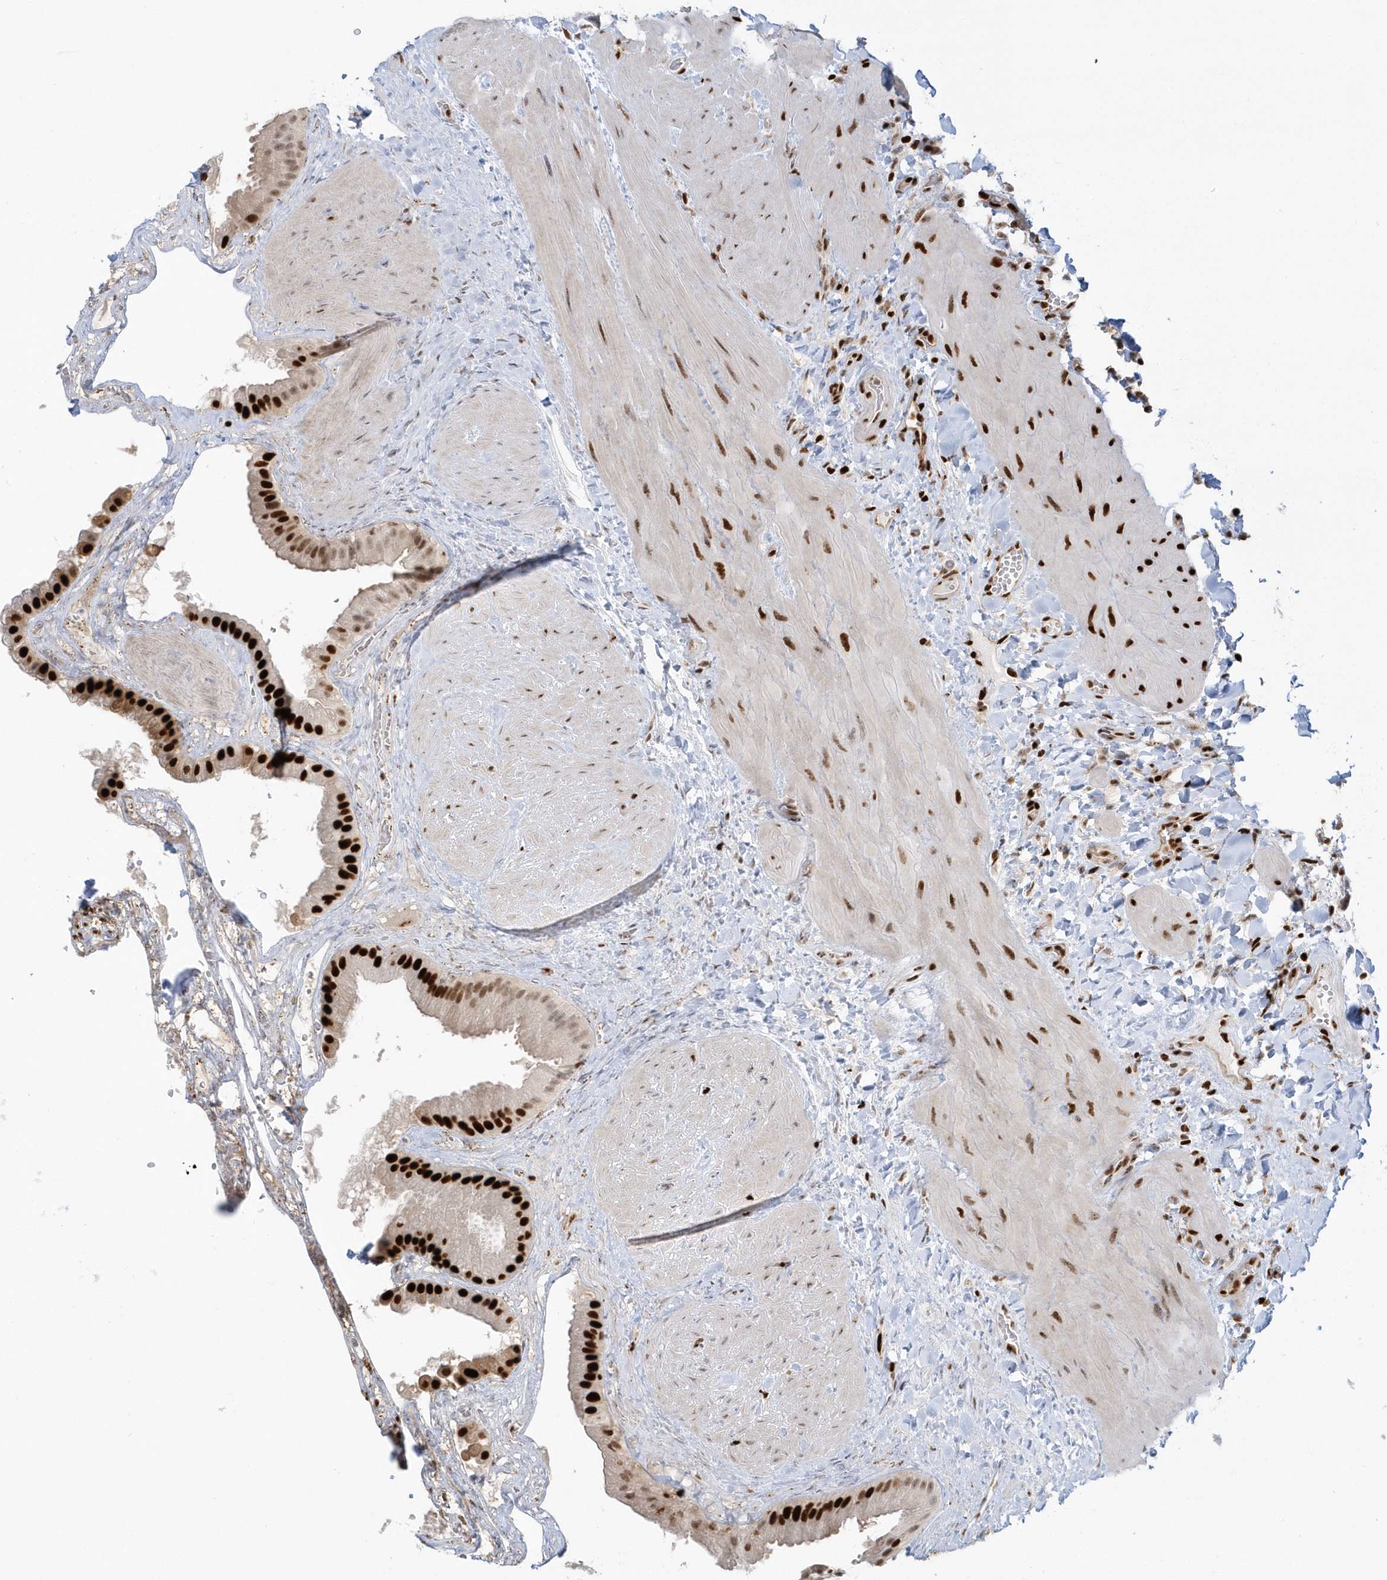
{"staining": {"intensity": "strong", "quantity": "25%-75%", "location": "nuclear"}, "tissue": "gallbladder", "cell_type": "Glandular cells", "image_type": "normal", "snomed": [{"axis": "morphology", "description": "Normal tissue, NOS"}, {"axis": "topography", "description": "Gallbladder"}], "caption": "IHC photomicrograph of normal gallbladder stained for a protein (brown), which shows high levels of strong nuclear expression in approximately 25%-75% of glandular cells.", "gene": "SUMO2", "patient": {"sex": "male", "age": 55}}